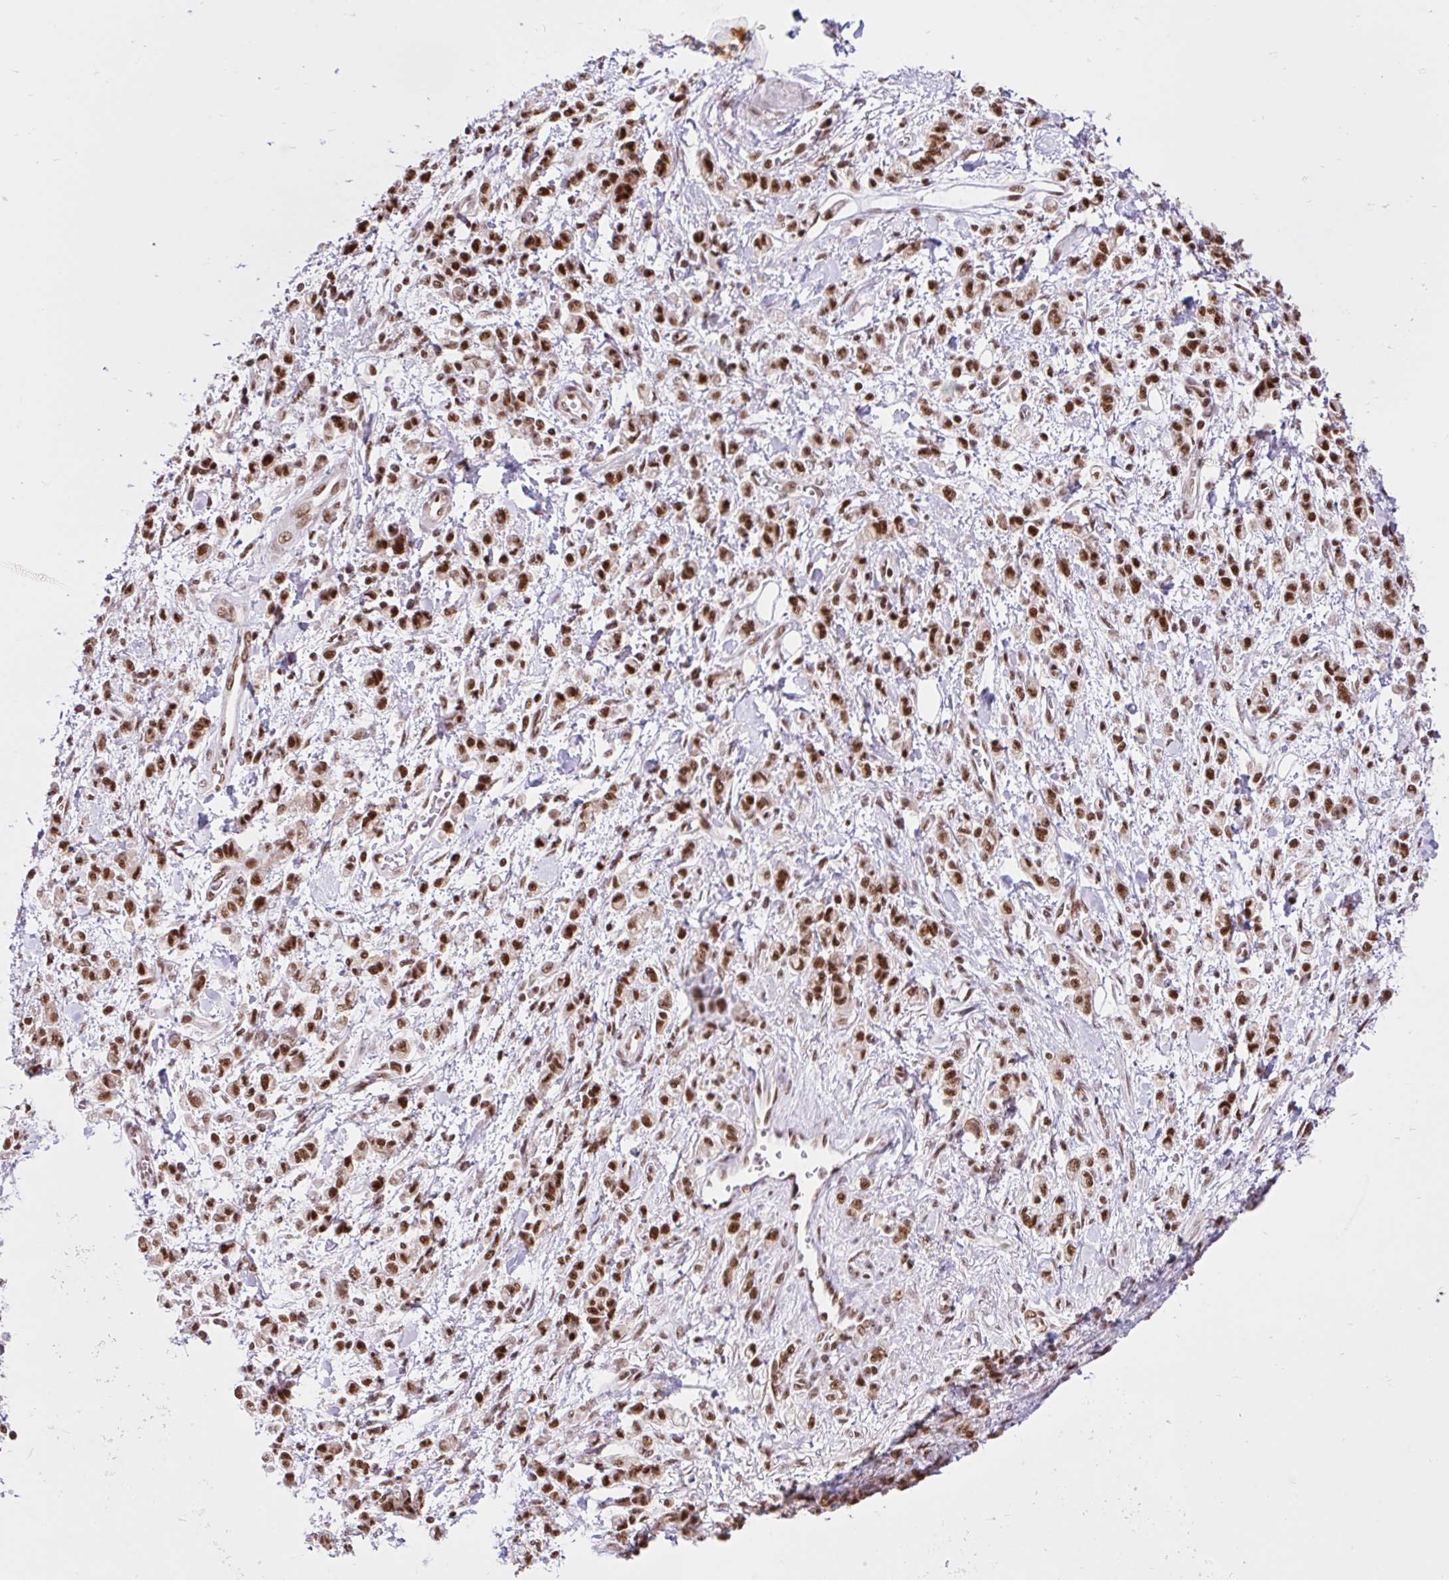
{"staining": {"intensity": "moderate", "quantity": ">75%", "location": "nuclear"}, "tissue": "stomach cancer", "cell_type": "Tumor cells", "image_type": "cancer", "snomed": [{"axis": "morphology", "description": "Adenocarcinoma, NOS"}, {"axis": "topography", "description": "Stomach"}], "caption": "Protein staining of stomach cancer tissue demonstrates moderate nuclear expression in about >75% of tumor cells.", "gene": "CCDC12", "patient": {"sex": "male", "age": 77}}